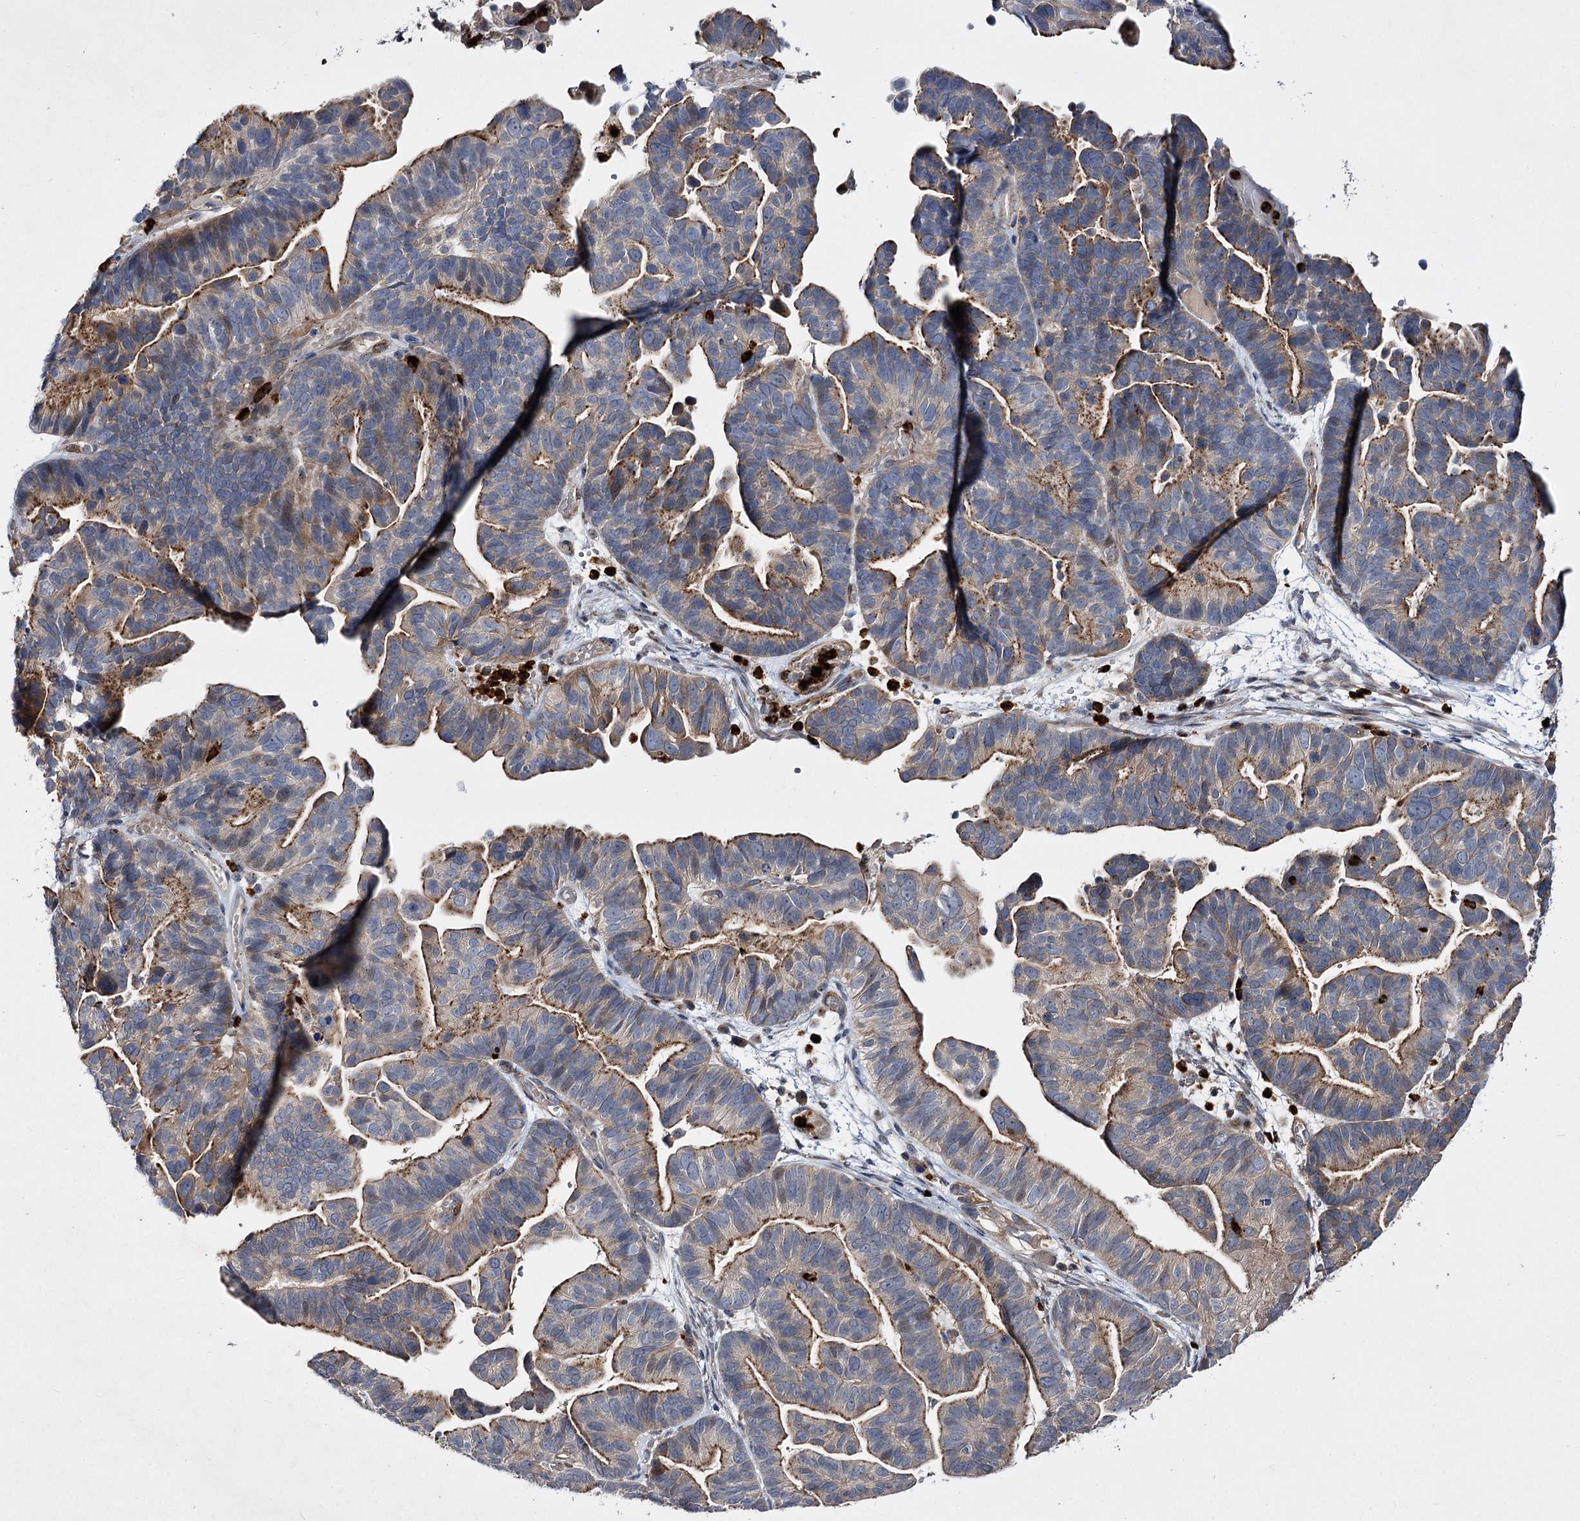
{"staining": {"intensity": "moderate", "quantity": "25%-75%", "location": "cytoplasmic/membranous"}, "tissue": "ovarian cancer", "cell_type": "Tumor cells", "image_type": "cancer", "snomed": [{"axis": "morphology", "description": "Cystadenocarcinoma, serous, NOS"}, {"axis": "topography", "description": "Ovary"}], "caption": "Tumor cells exhibit medium levels of moderate cytoplasmic/membranous staining in approximately 25%-75% of cells in serous cystadenocarcinoma (ovarian). The protein is stained brown, and the nuclei are stained in blue (DAB IHC with brightfield microscopy, high magnification).", "gene": "MINDY3", "patient": {"sex": "female", "age": 56}}